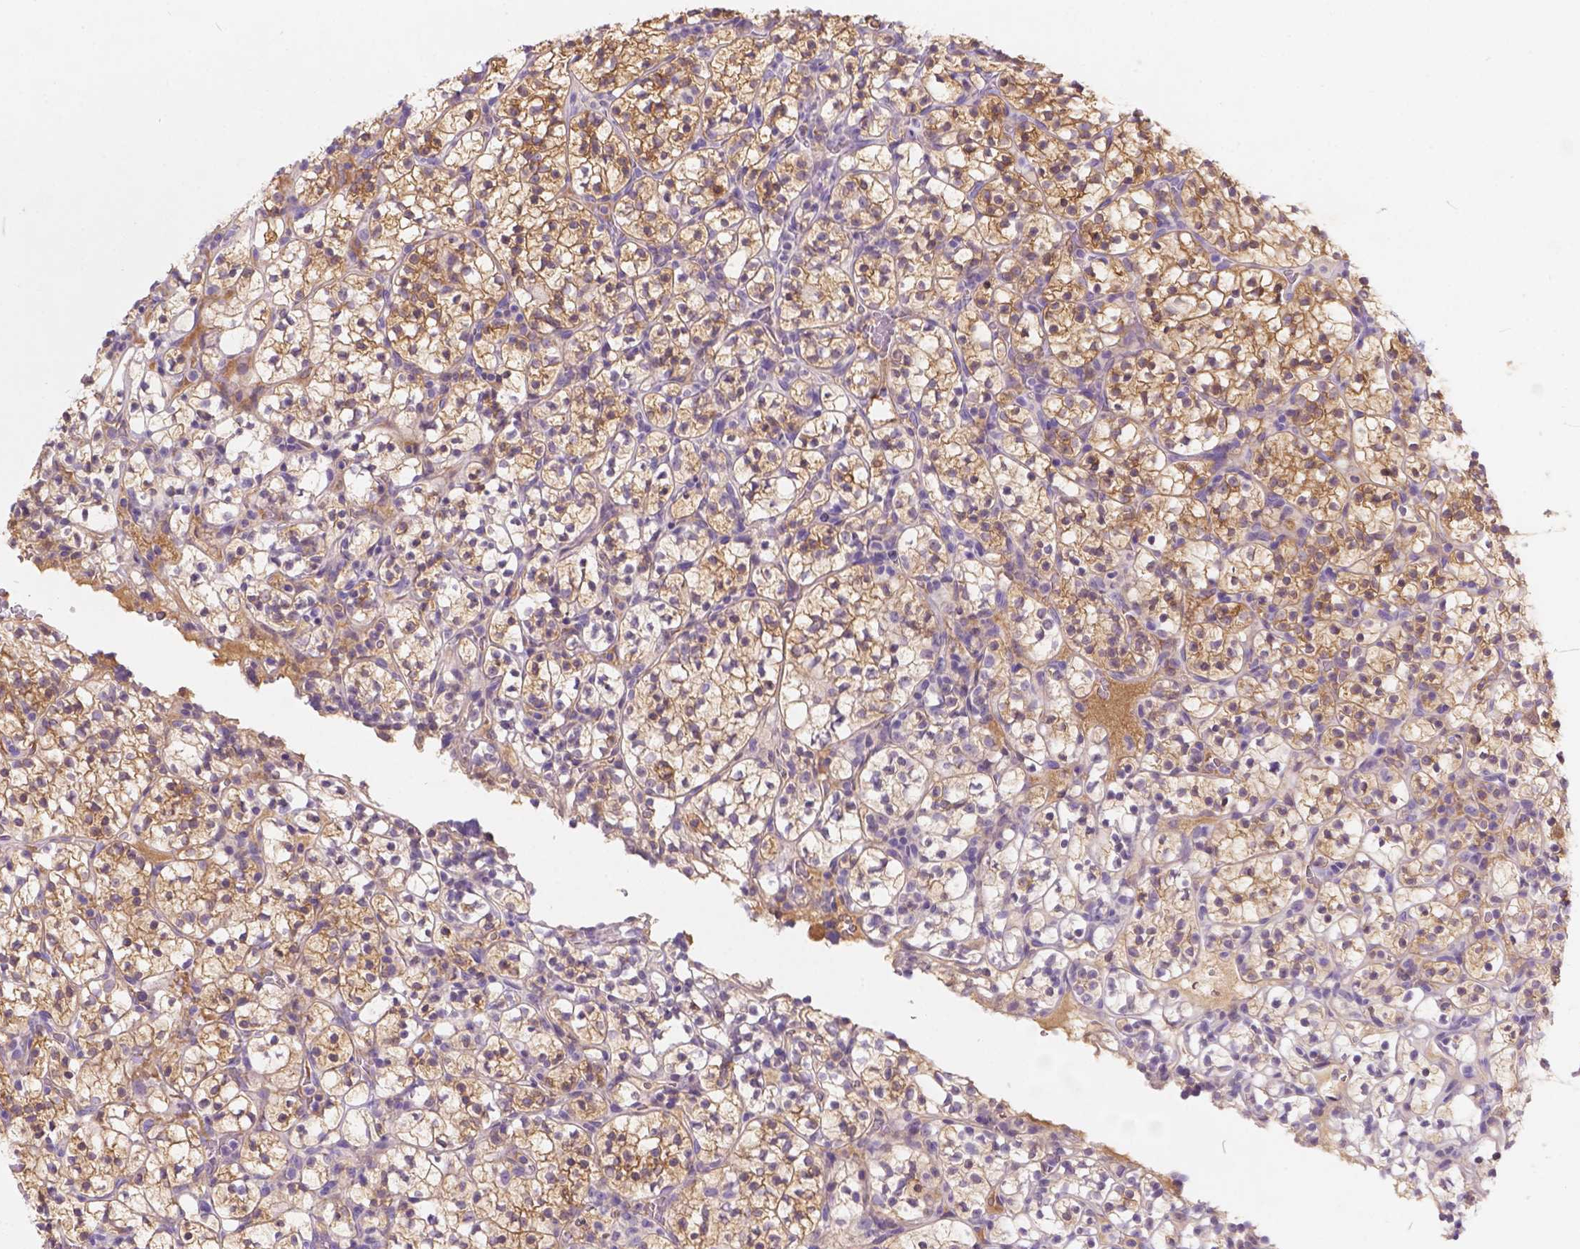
{"staining": {"intensity": "moderate", "quantity": ">75%", "location": "cytoplasmic/membranous"}, "tissue": "renal cancer", "cell_type": "Tumor cells", "image_type": "cancer", "snomed": [{"axis": "morphology", "description": "Adenocarcinoma, NOS"}, {"axis": "topography", "description": "Kidney"}], "caption": "Immunohistochemistry (IHC) image of neoplastic tissue: human adenocarcinoma (renal) stained using IHC demonstrates medium levels of moderate protein expression localized specifically in the cytoplasmic/membranous of tumor cells, appearing as a cytoplasmic/membranous brown color.", "gene": "PEX11G", "patient": {"sex": "female", "age": 89}}